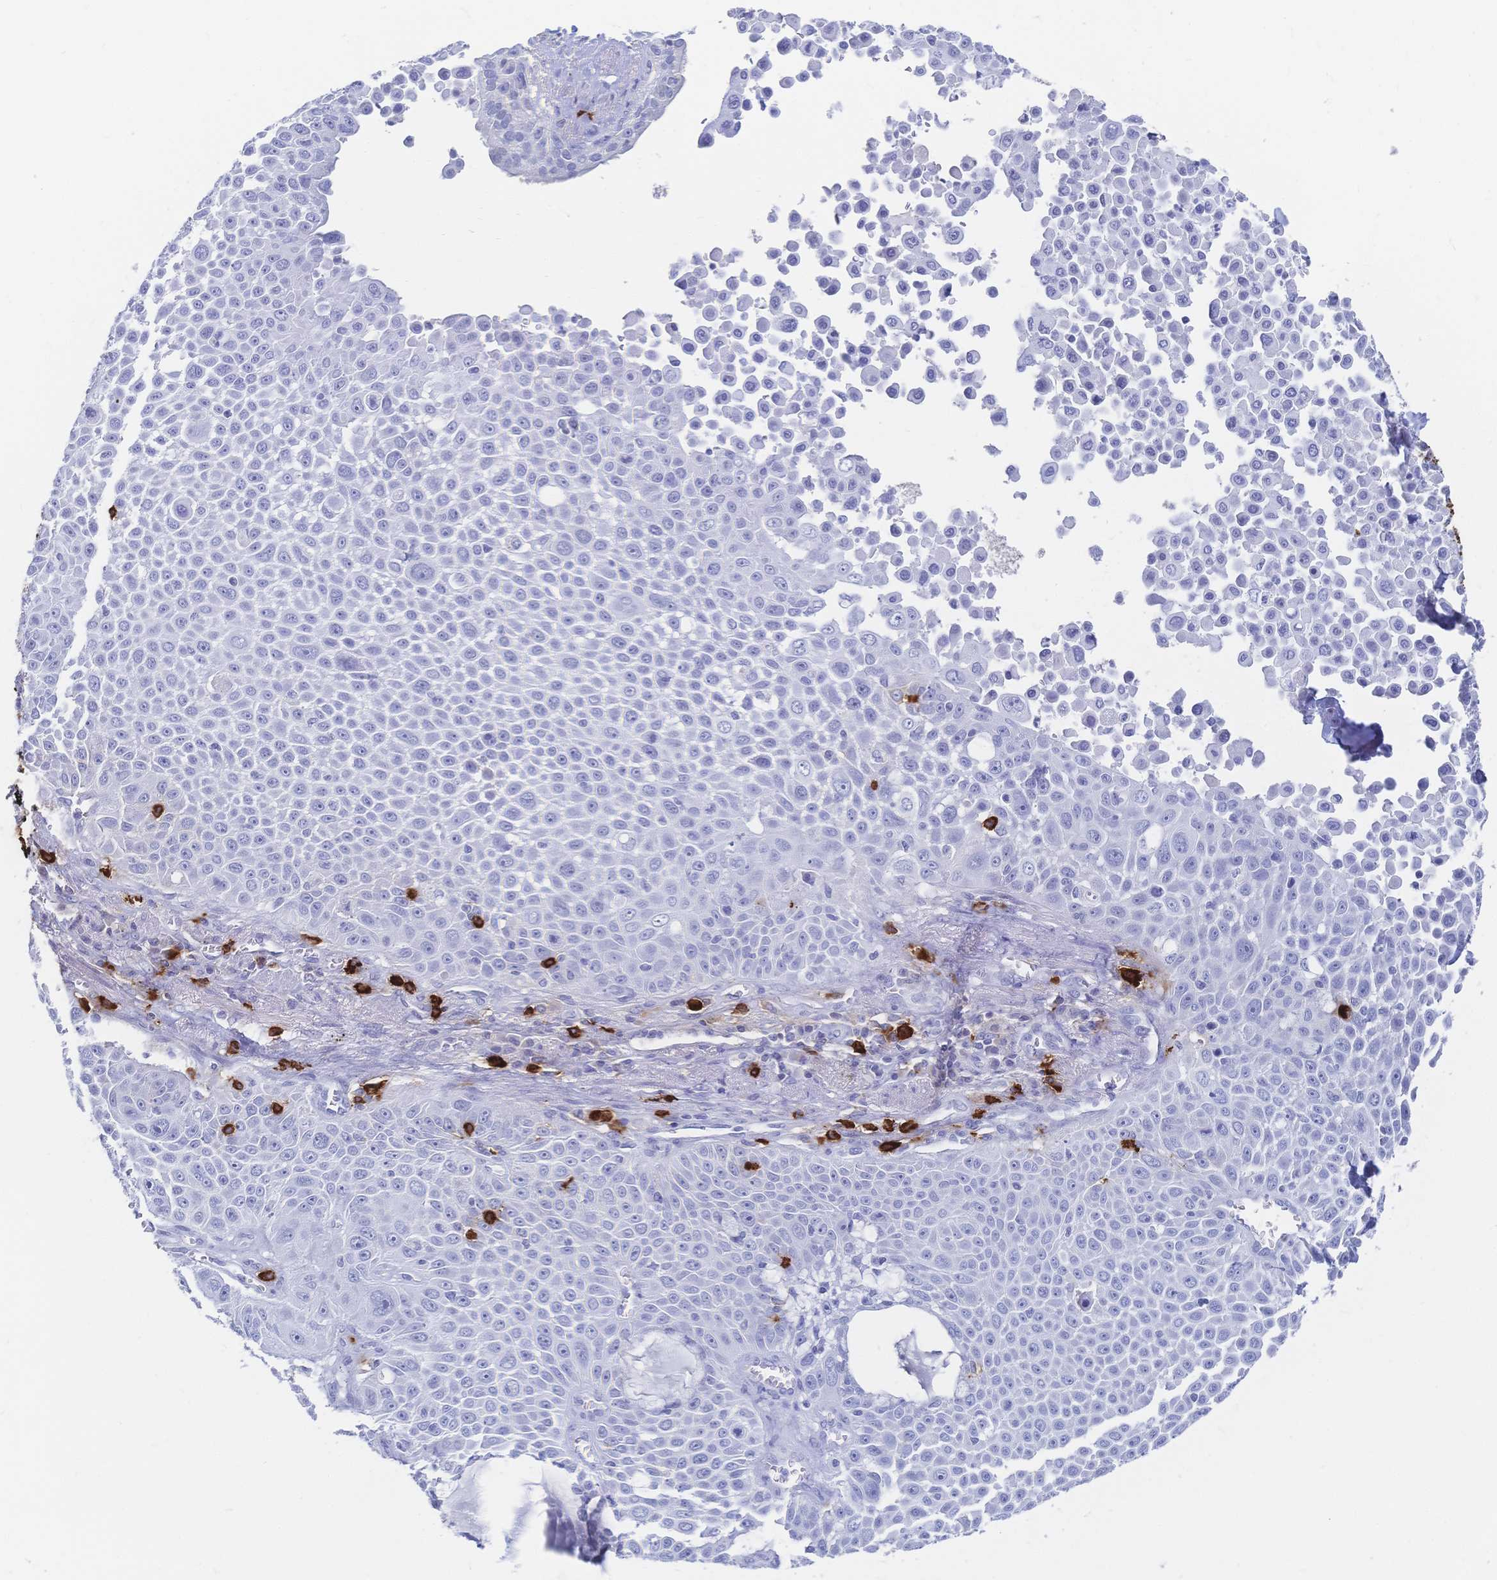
{"staining": {"intensity": "negative", "quantity": "none", "location": "none"}, "tissue": "lung cancer", "cell_type": "Tumor cells", "image_type": "cancer", "snomed": [{"axis": "morphology", "description": "Squamous cell carcinoma, NOS"}, {"axis": "morphology", "description": "Squamous cell carcinoma, metastatic, NOS"}, {"axis": "topography", "description": "Lymph node"}, {"axis": "topography", "description": "Lung"}], "caption": "IHC of human lung cancer (metastatic squamous cell carcinoma) displays no expression in tumor cells. (Immunohistochemistry (ihc), brightfield microscopy, high magnification).", "gene": "IL2RB", "patient": {"sex": "female", "age": 62}}